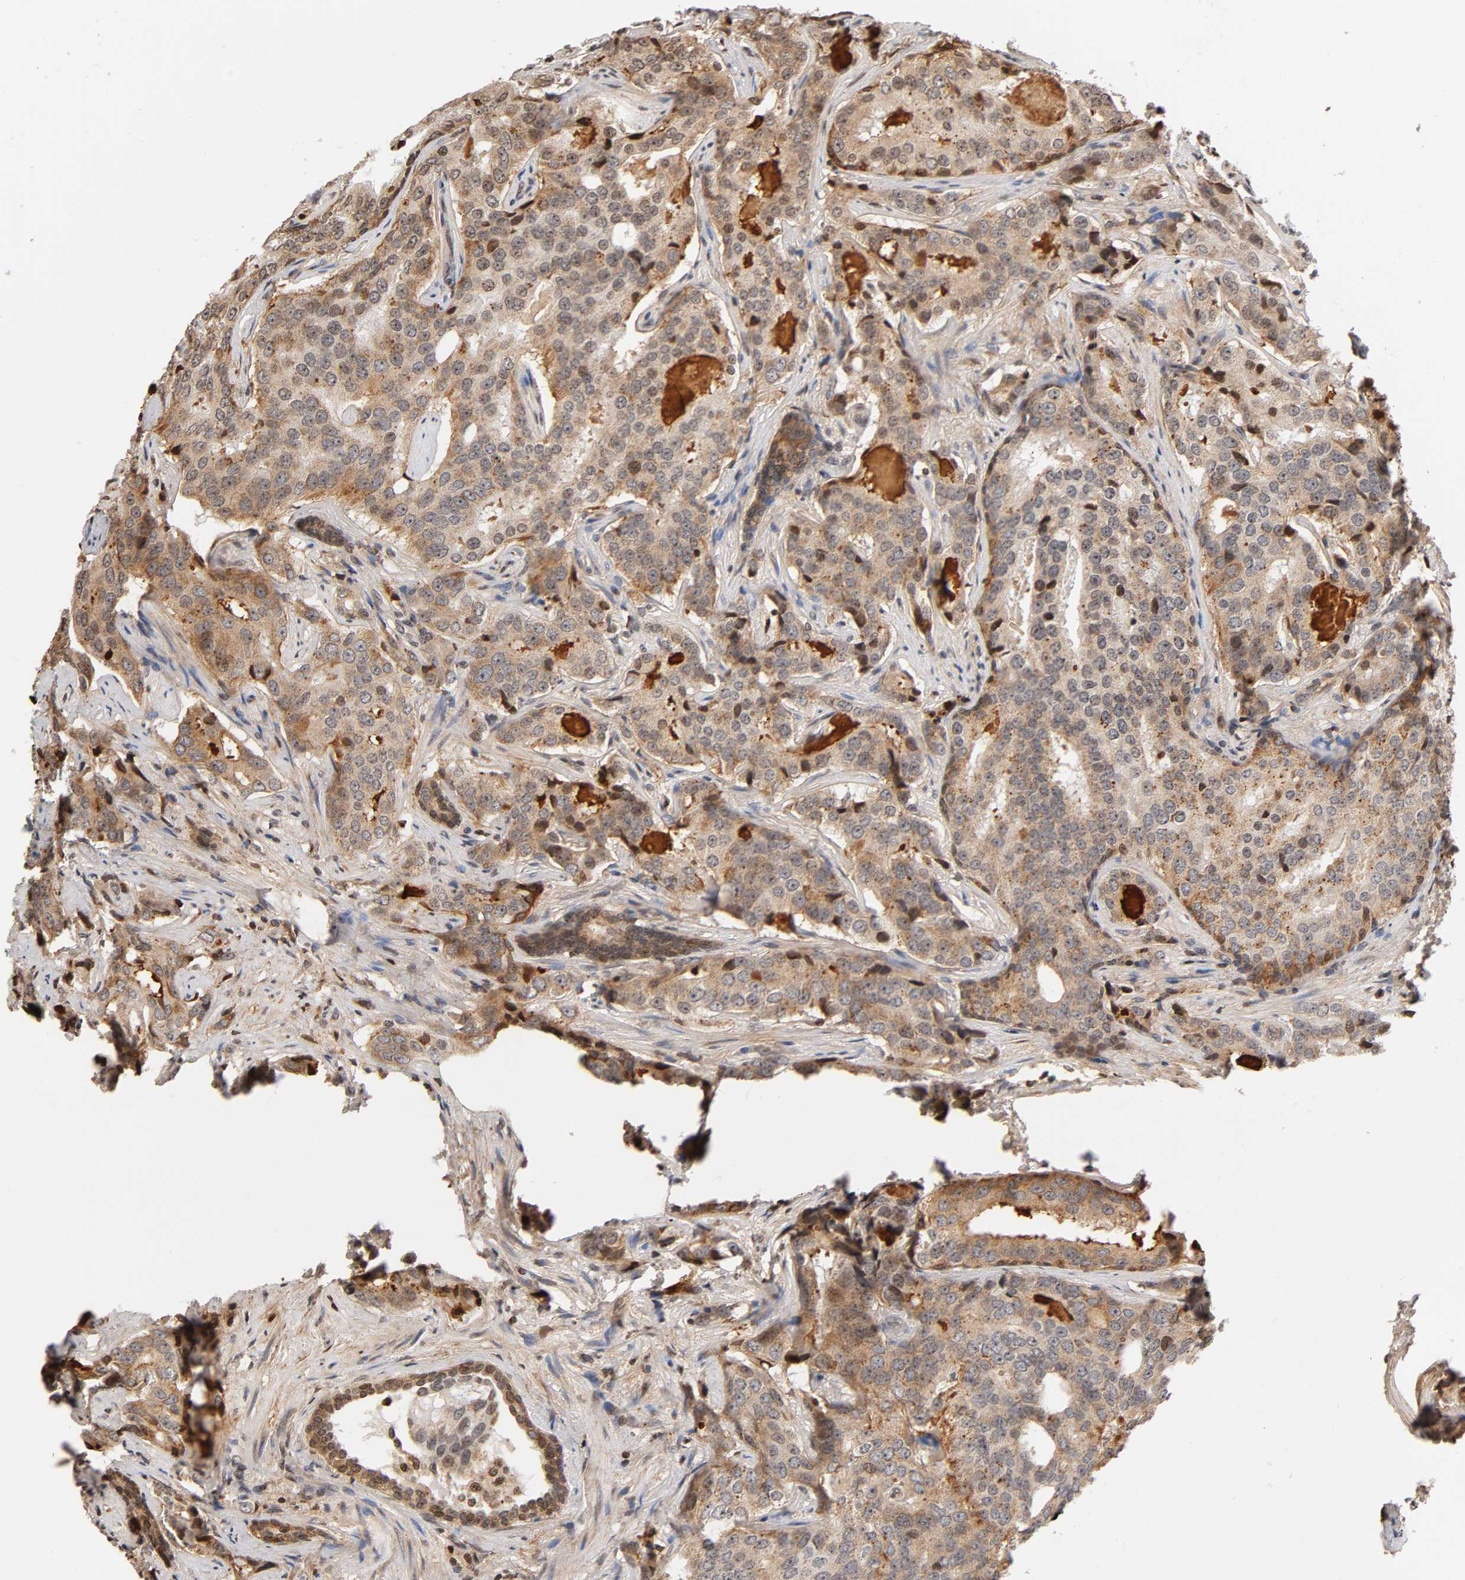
{"staining": {"intensity": "weak", "quantity": ">75%", "location": "cytoplasmic/membranous"}, "tissue": "prostate cancer", "cell_type": "Tumor cells", "image_type": "cancer", "snomed": [{"axis": "morphology", "description": "Adenocarcinoma, High grade"}, {"axis": "topography", "description": "Prostate"}], "caption": "Weak cytoplasmic/membranous positivity is seen in approximately >75% of tumor cells in prostate cancer.", "gene": "ITGAV", "patient": {"sex": "male", "age": 58}}